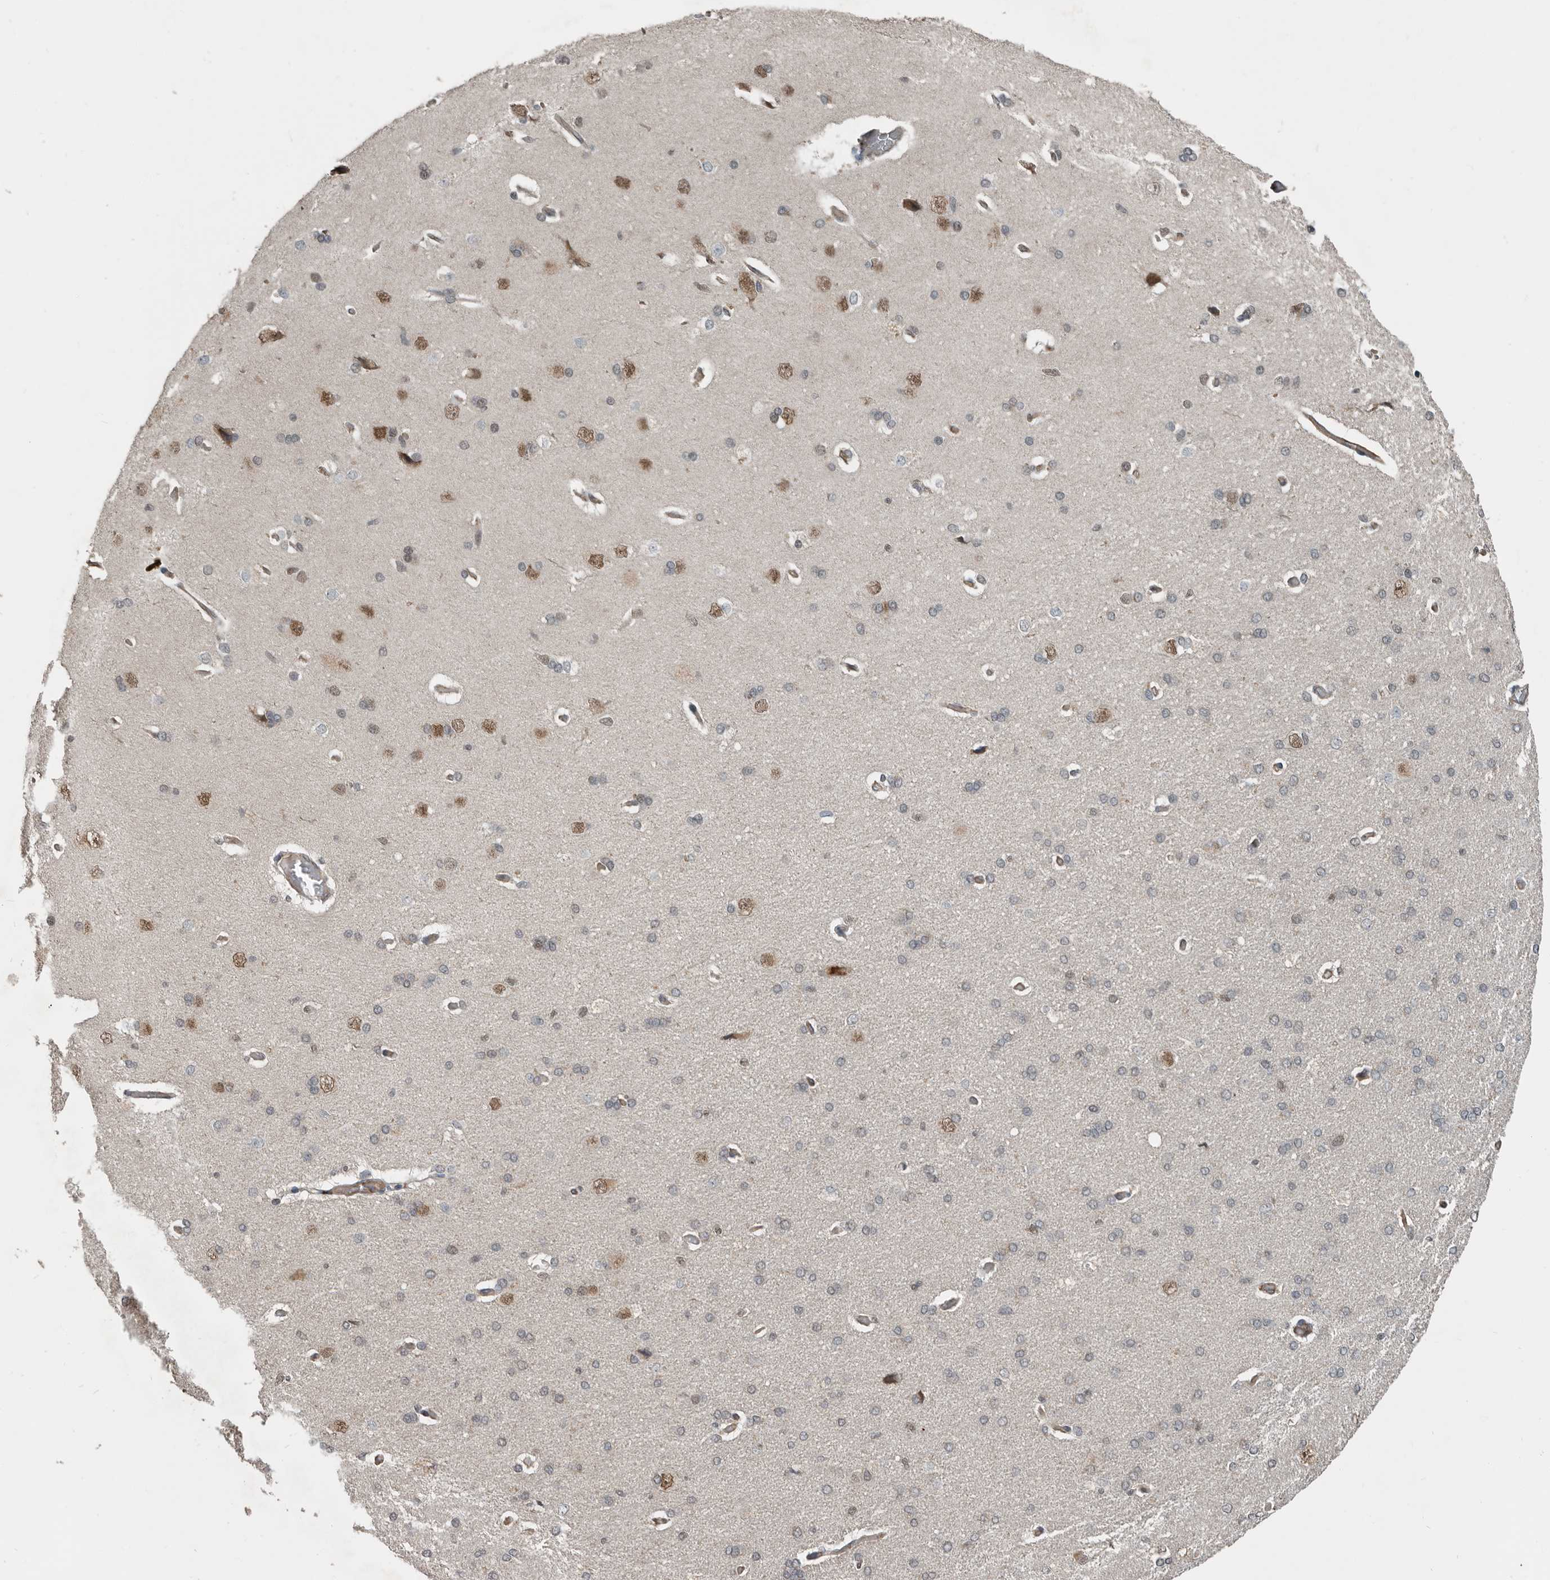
{"staining": {"intensity": "weak", "quantity": "<25%", "location": "cytoplasmic/membranous"}, "tissue": "cerebral cortex", "cell_type": "Endothelial cells", "image_type": "normal", "snomed": [{"axis": "morphology", "description": "Normal tissue, NOS"}, {"axis": "topography", "description": "Cerebral cortex"}], "caption": "Immunohistochemistry of unremarkable cerebral cortex reveals no expression in endothelial cells. (DAB IHC, high magnification).", "gene": "YOD1", "patient": {"sex": "male", "age": 62}}